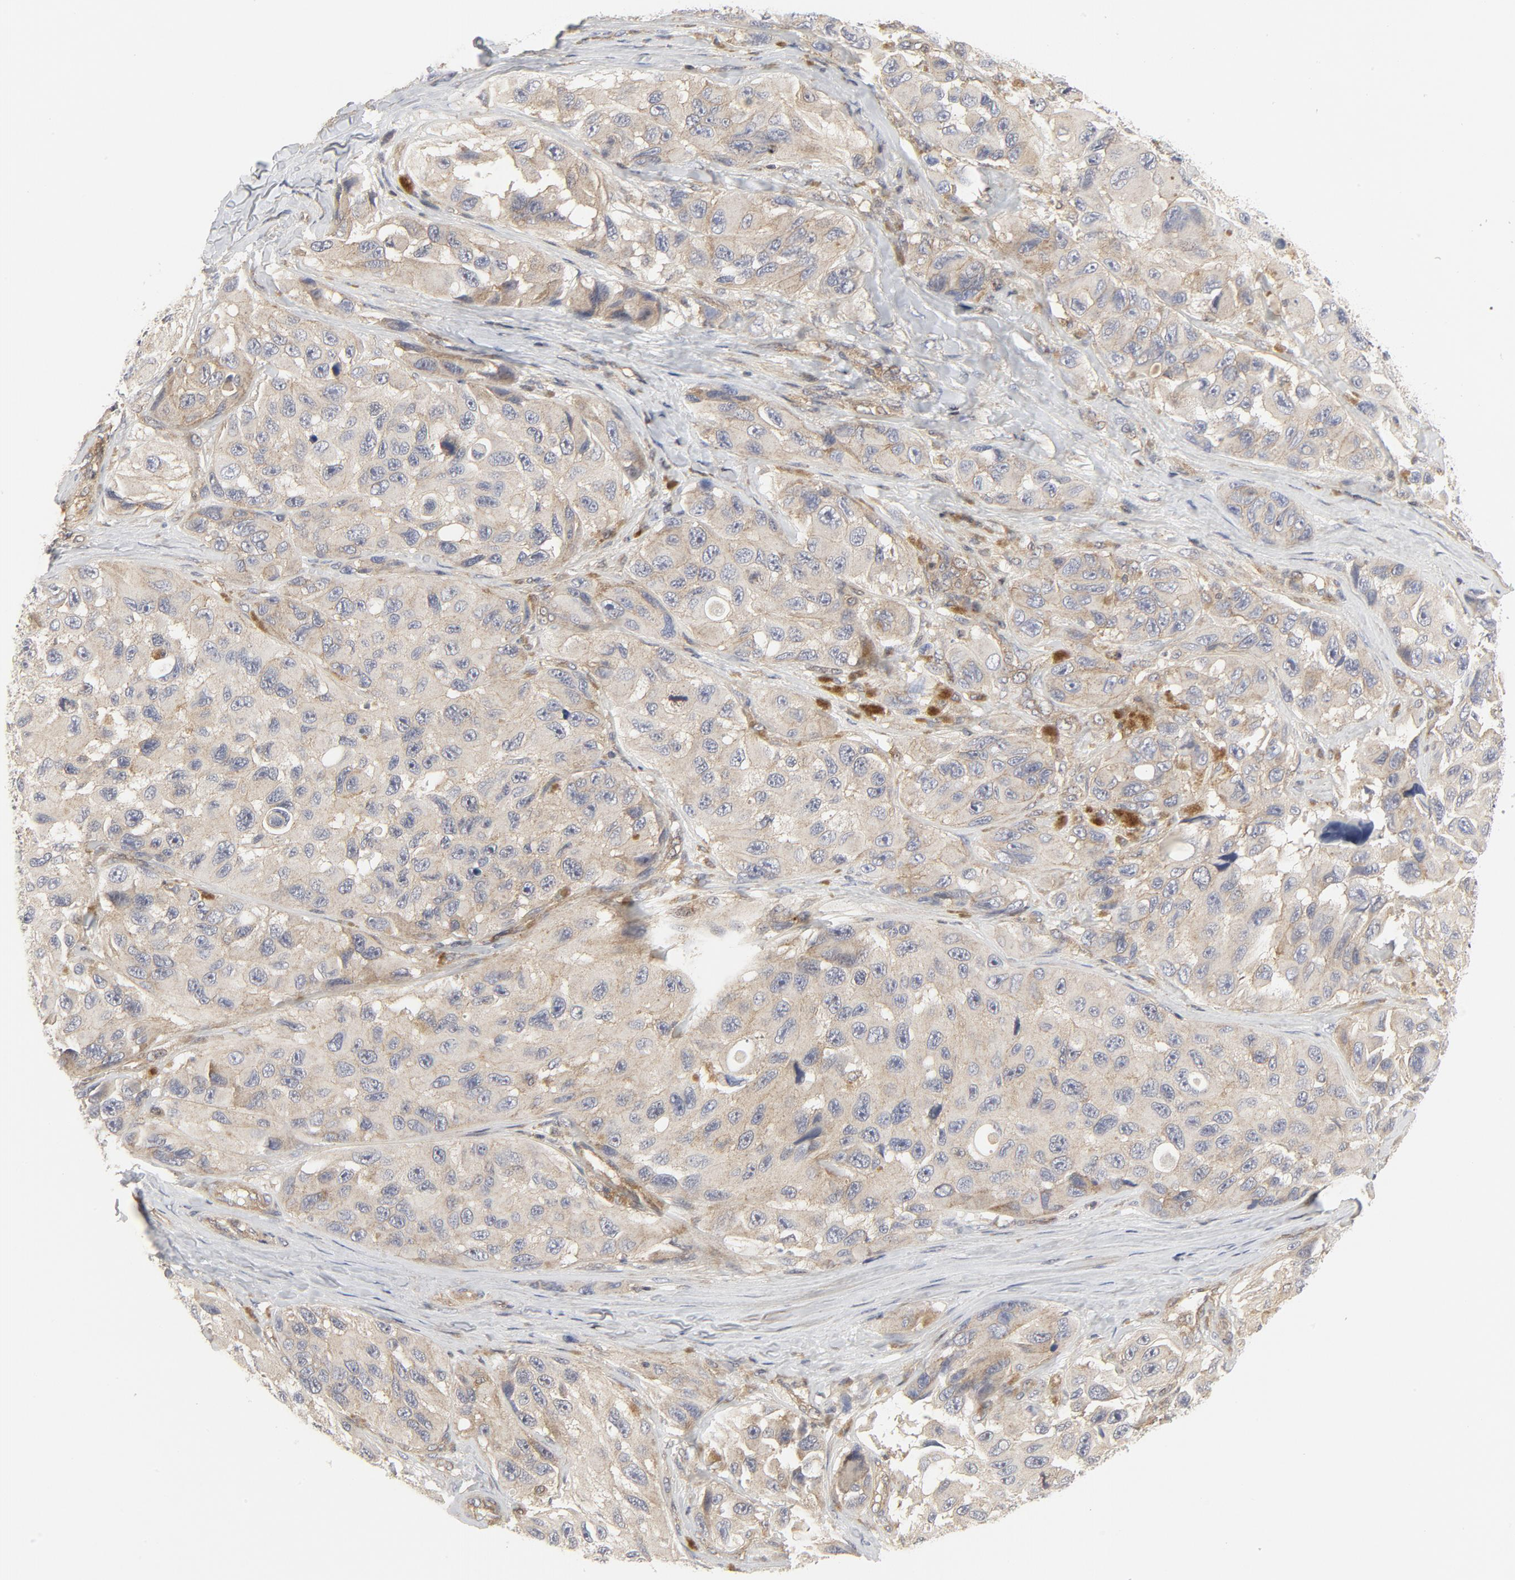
{"staining": {"intensity": "weak", "quantity": ">75%", "location": "cytoplasmic/membranous"}, "tissue": "melanoma", "cell_type": "Tumor cells", "image_type": "cancer", "snomed": [{"axis": "morphology", "description": "Malignant melanoma, NOS"}, {"axis": "topography", "description": "Skin"}], "caption": "An immunohistochemistry (IHC) image of neoplastic tissue is shown. Protein staining in brown highlights weak cytoplasmic/membranous positivity in malignant melanoma within tumor cells. (brown staining indicates protein expression, while blue staining denotes nuclei).", "gene": "MAP2K7", "patient": {"sex": "female", "age": 73}}